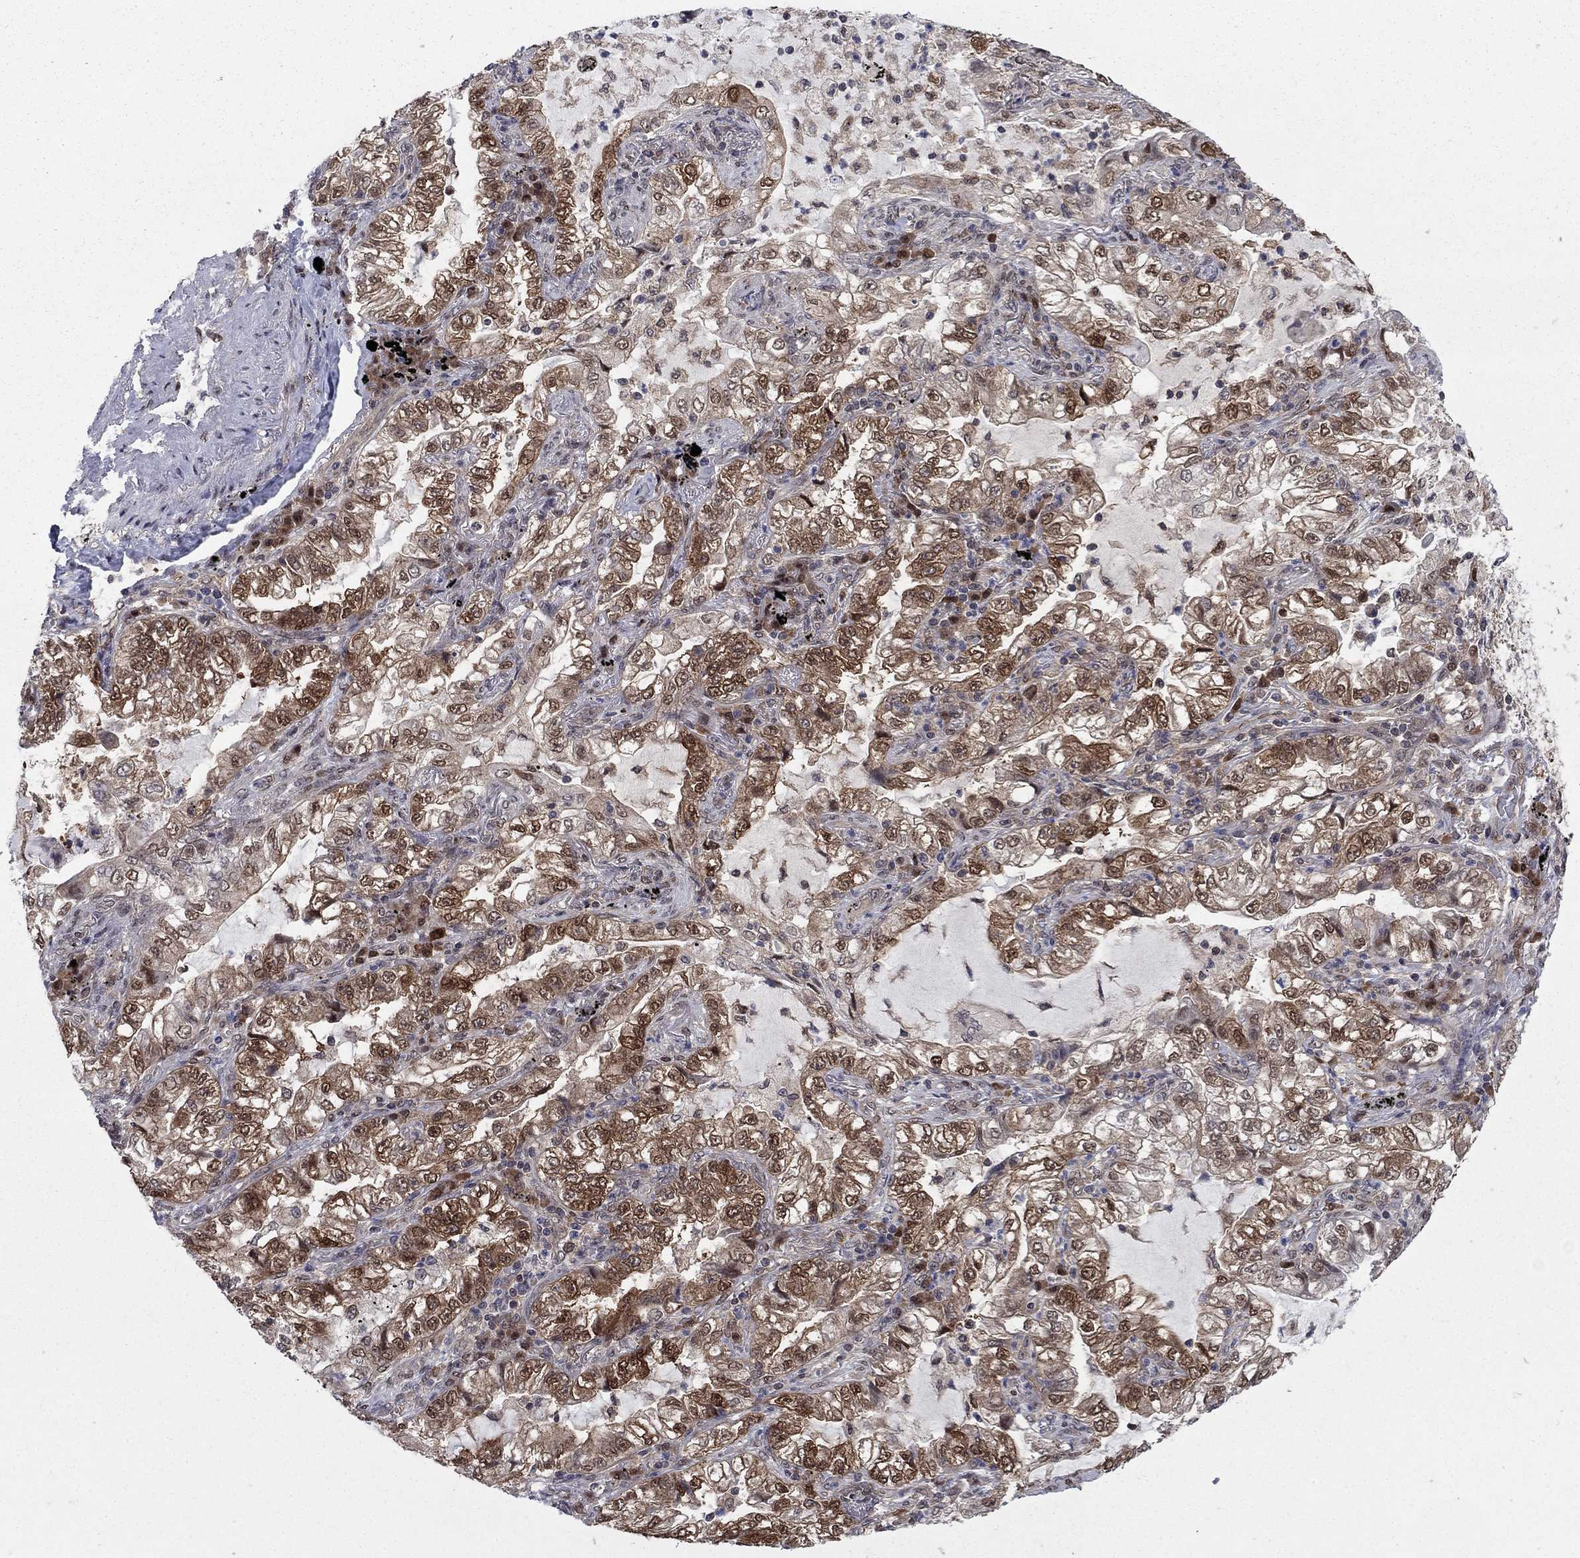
{"staining": {"intensity": "moderate", "quantity": "25%-75%", "location": "cytoplasmic/membranous"}, "tissue": "lung cancer", "cell_type": "Tumor cells", "image_type": "cancer", "snomed": [{"axis": "morphology", "description": "Adenocarcinoma, NOS"}, {"axis": "topography", "description": "Lung"}], "caption": "The immunohistochemical stain highlights moderate cytoplasmic/membranous staining in tumor cells of lung cancer tissue.", "gene": "FKBP4", "patient": {"sex": "female", "age": 73}}